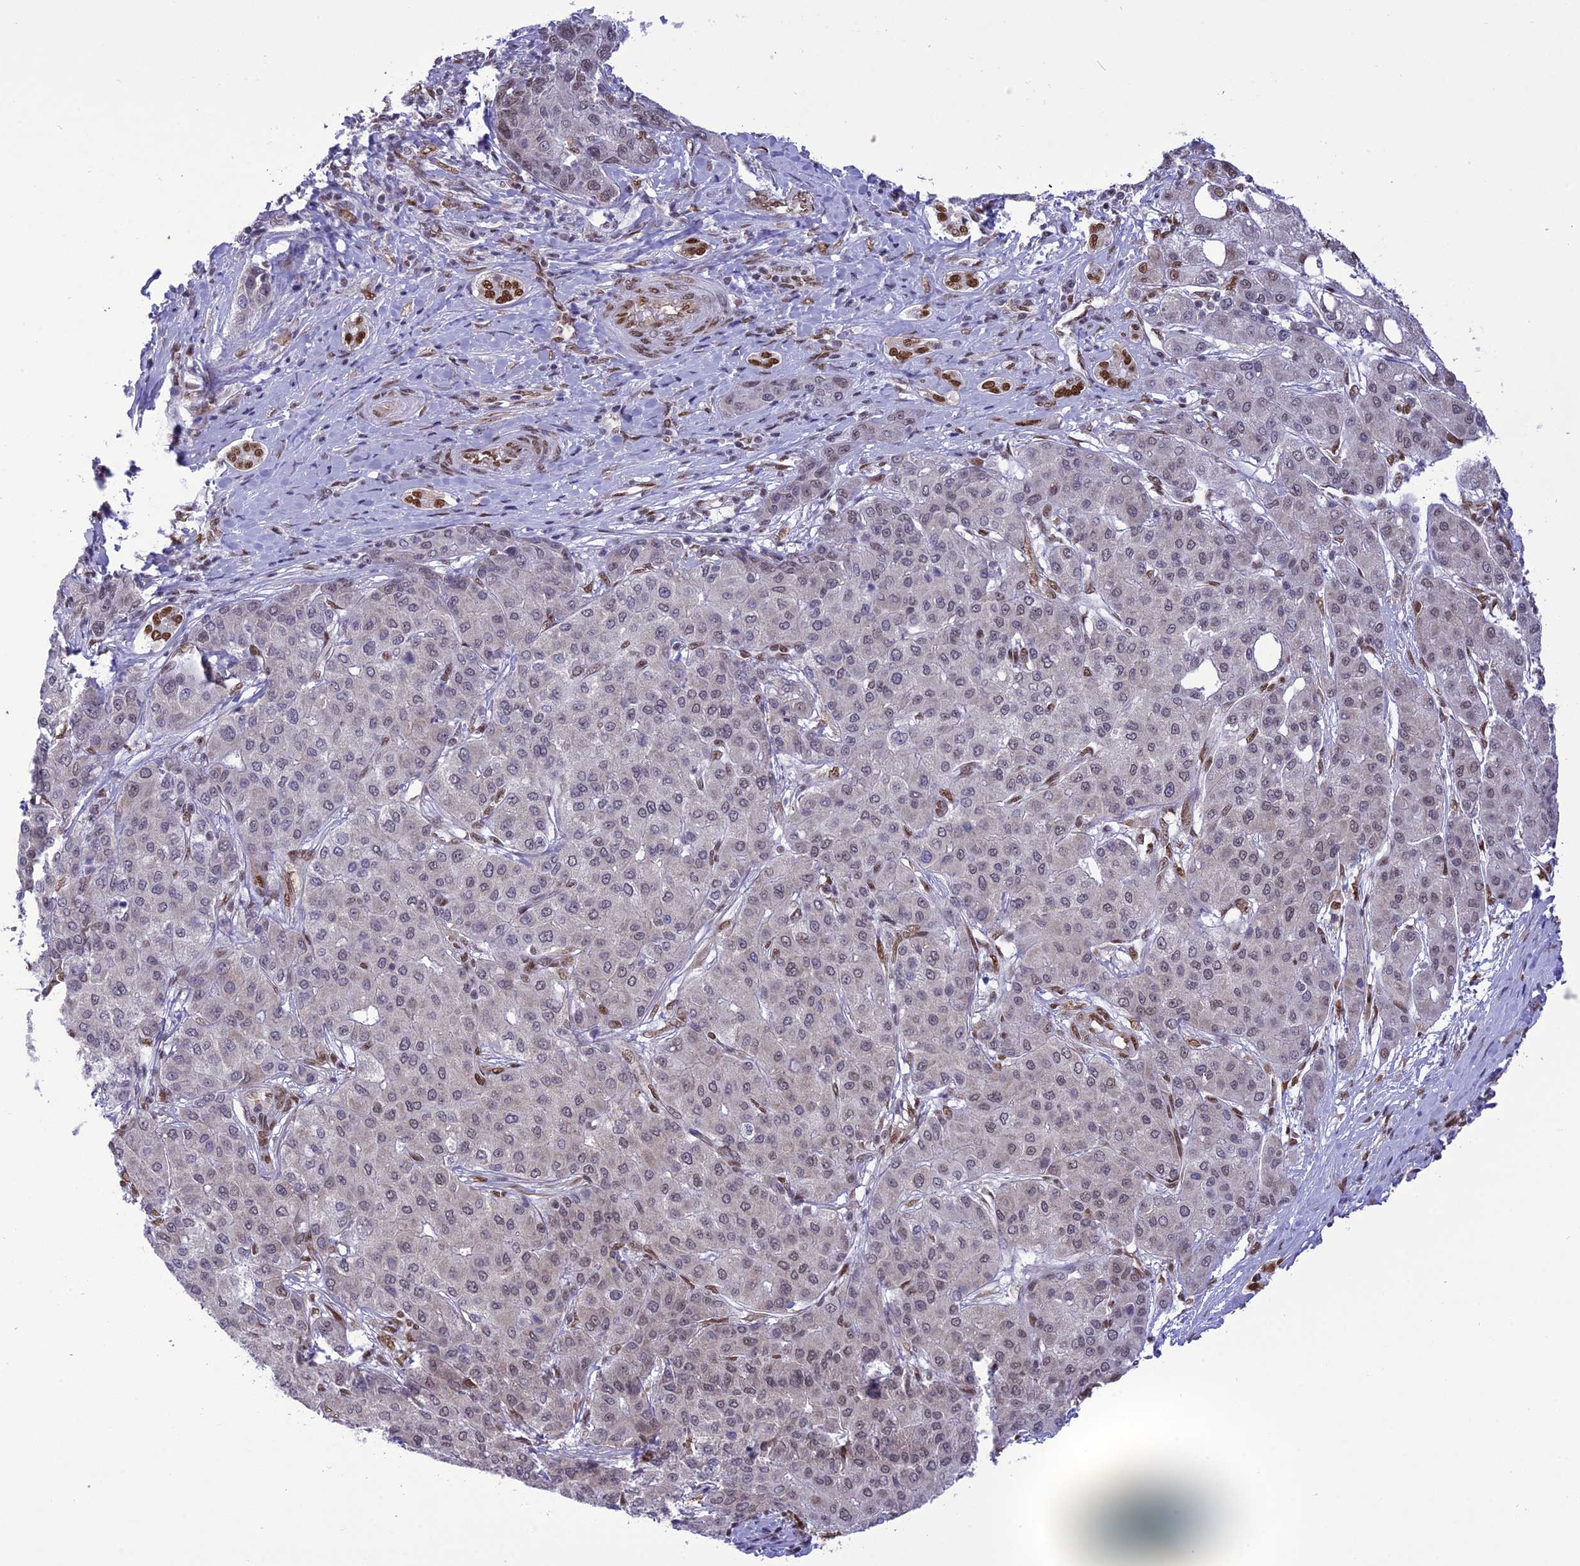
{"staining": {"intensity": "weak", "quantity": "25%-75%", "location": "nuclear"}, "tissue": "liver cancer", "cell_type": "Tumor cells", "image_type": "cancer", "snomed": [{"axis": "morphology", "description": "Carcinoma, Hepatocellular, NOS"}, {"axis": "topography", "description": "Liver"}], "caption": "Immunohistochemical staining of human liver cancer (hepatocellular carcinoma) displays low levels of weak nuclear protein positivity in approximately 25%-75% of tumor cells.", "gene": "DDX1", "patient": {"sex": "male", "age": 65}}